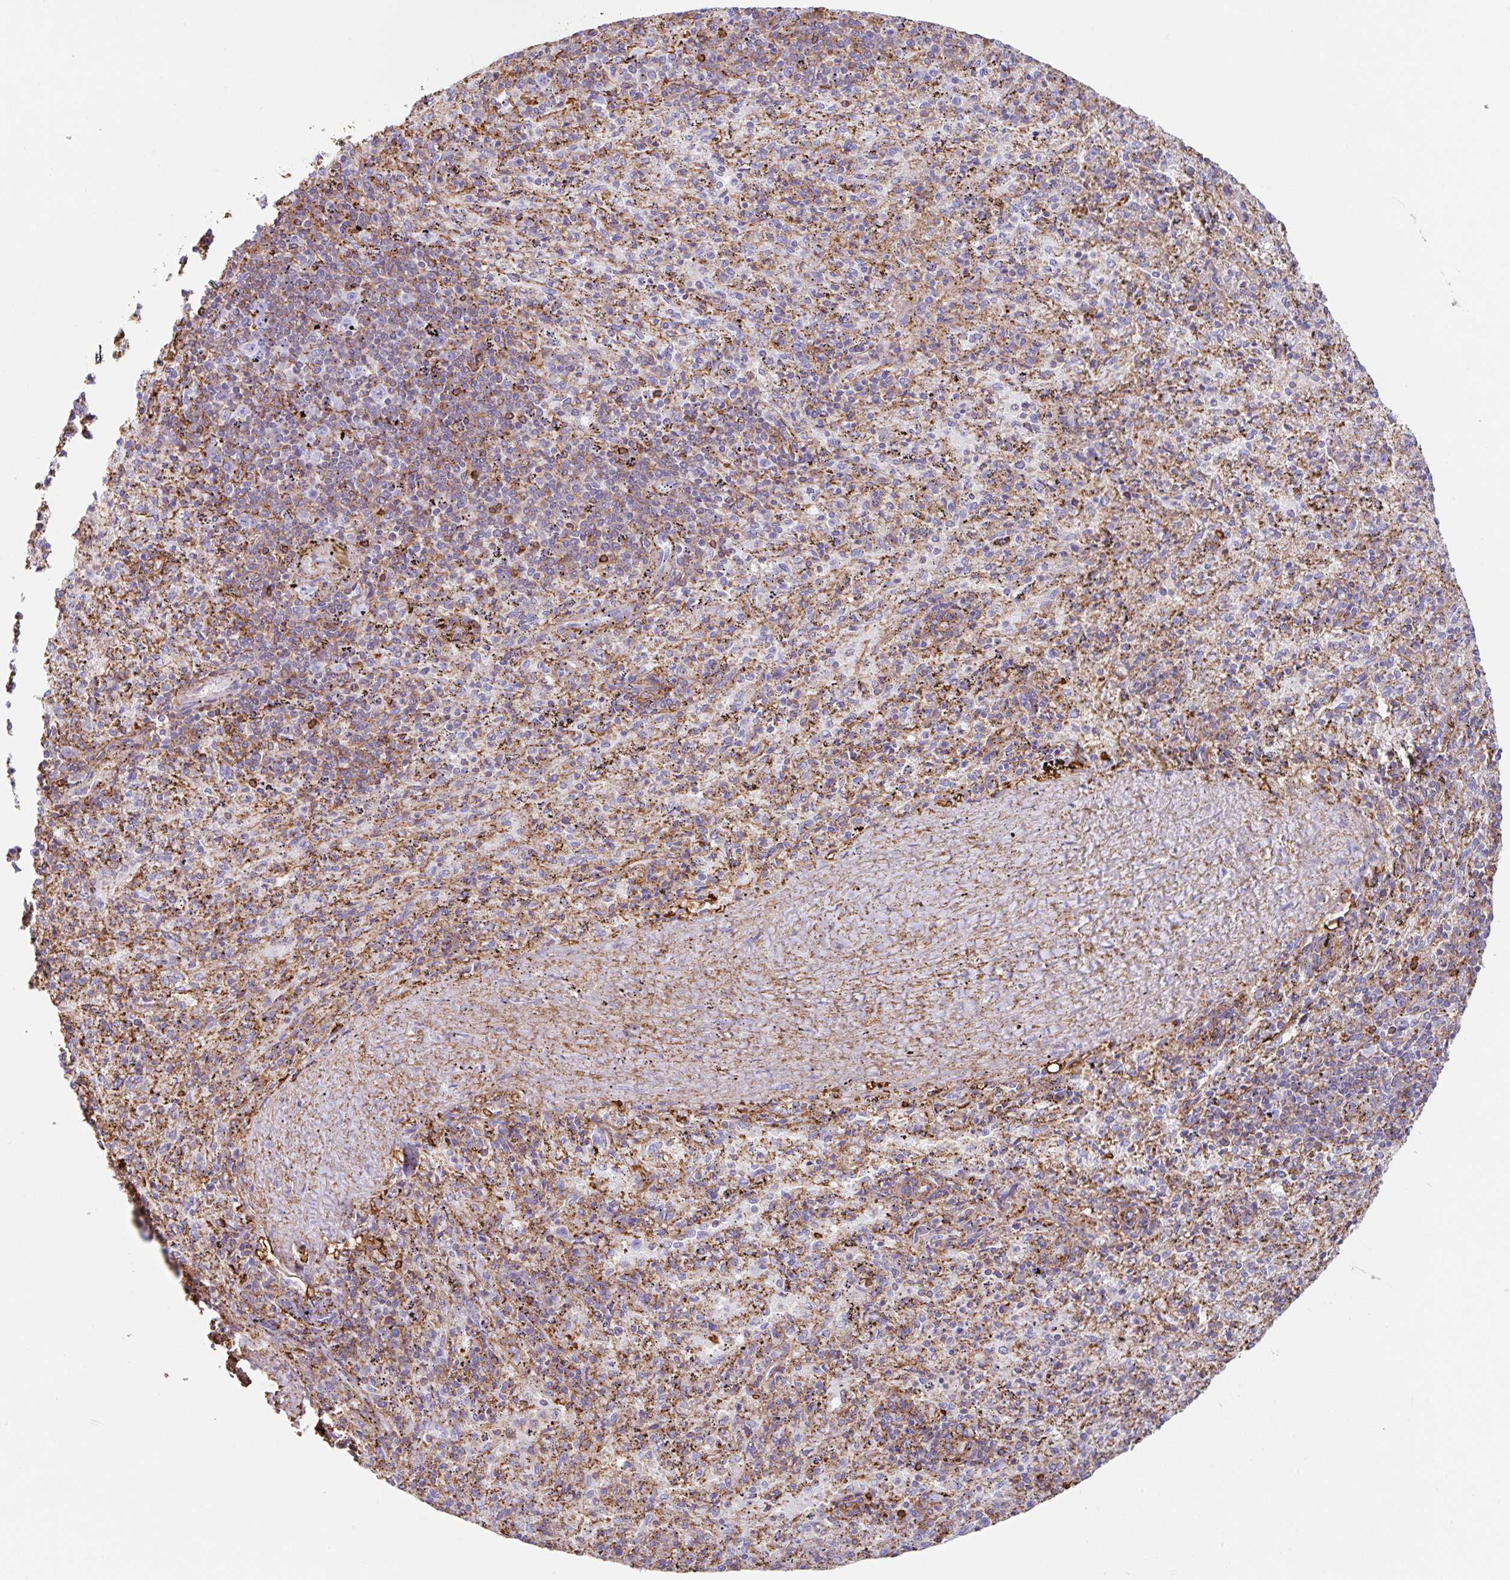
{"staining": {"intensity": "moderate", "quantity": "25%-75%", "location": "cytoplasmic/membranous"}, "tissue": "spleen", "cell_type": "Cells in red pulp", "image_type": "normal", "snomed": [{"axis": "morphology", "description": "Normal tissue, NOS"}, {"axis": "topography", "description": "Spleen"}], "caption": "A micrograph of human spleen stained for a protein shows moderate cytoplasmic/membranous brown staining in cells in red pulp. The protein of interest is shown in brown color, while the nuclei are stained blue.", "gene": "MTTP", "patient": {"sex": "male", "age": 57}}